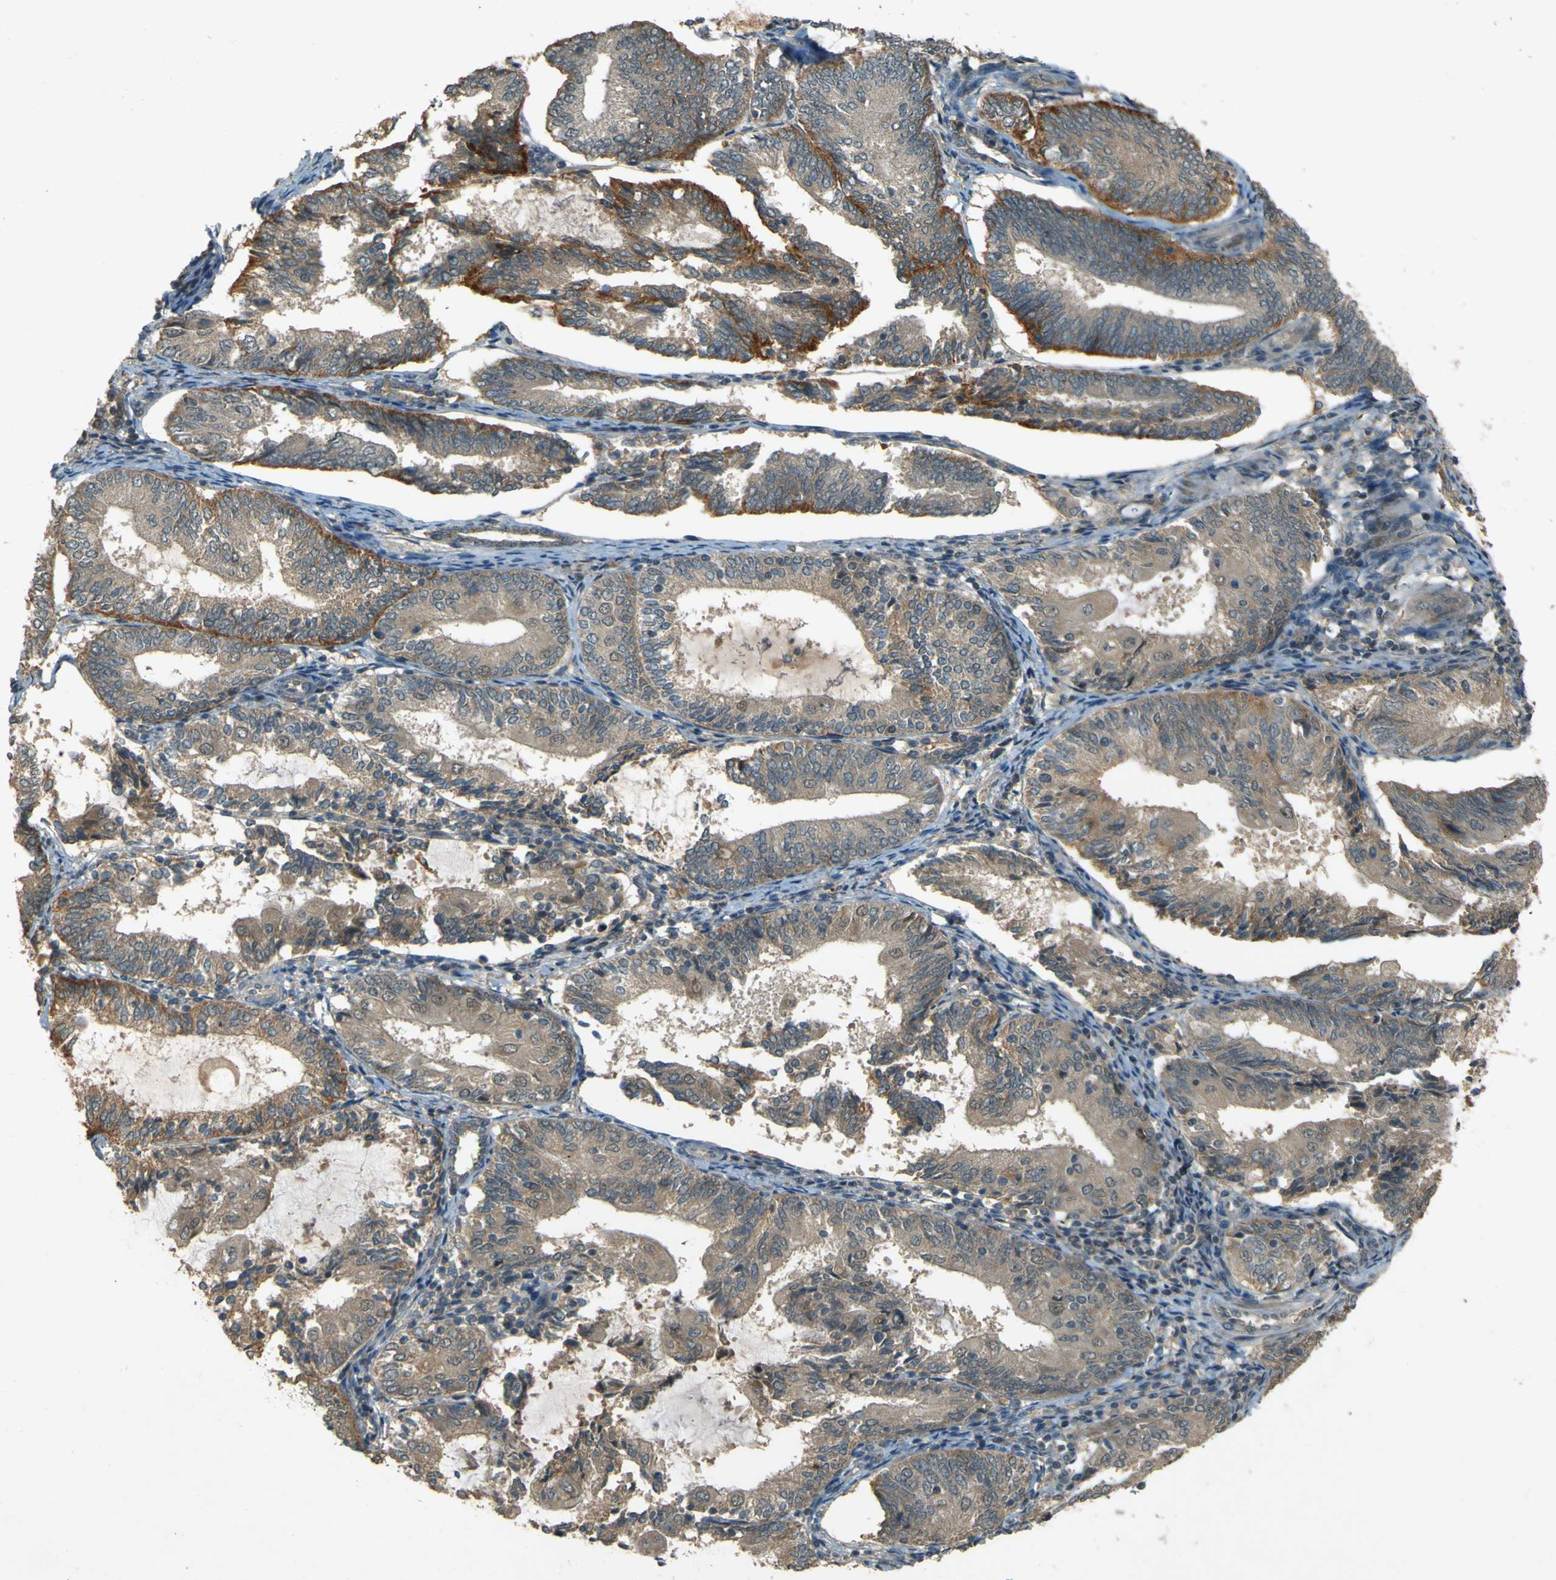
{"staining": {"intensity": "weak", "quantity": ">75%", "location": "cytoplasmic/membranous"}, "tissue": "endometrial cancer", "cell_type": "Tumor cells", "image_type": "cancer", "snomed": [{"axis": "morphology", "description": "Adenocarcinoma, NOS"}, {"axis": "topography", "description": "Endometrium"}], "caption": "Endometrial cancer (adenocarcinoma) stained with a brown dye demonstrates weak cytoplasmic/membranous positive staining in about >75% of tumor cells.", "gene": "MPDZ", "patient": {"sex": "female", "age": 81}}